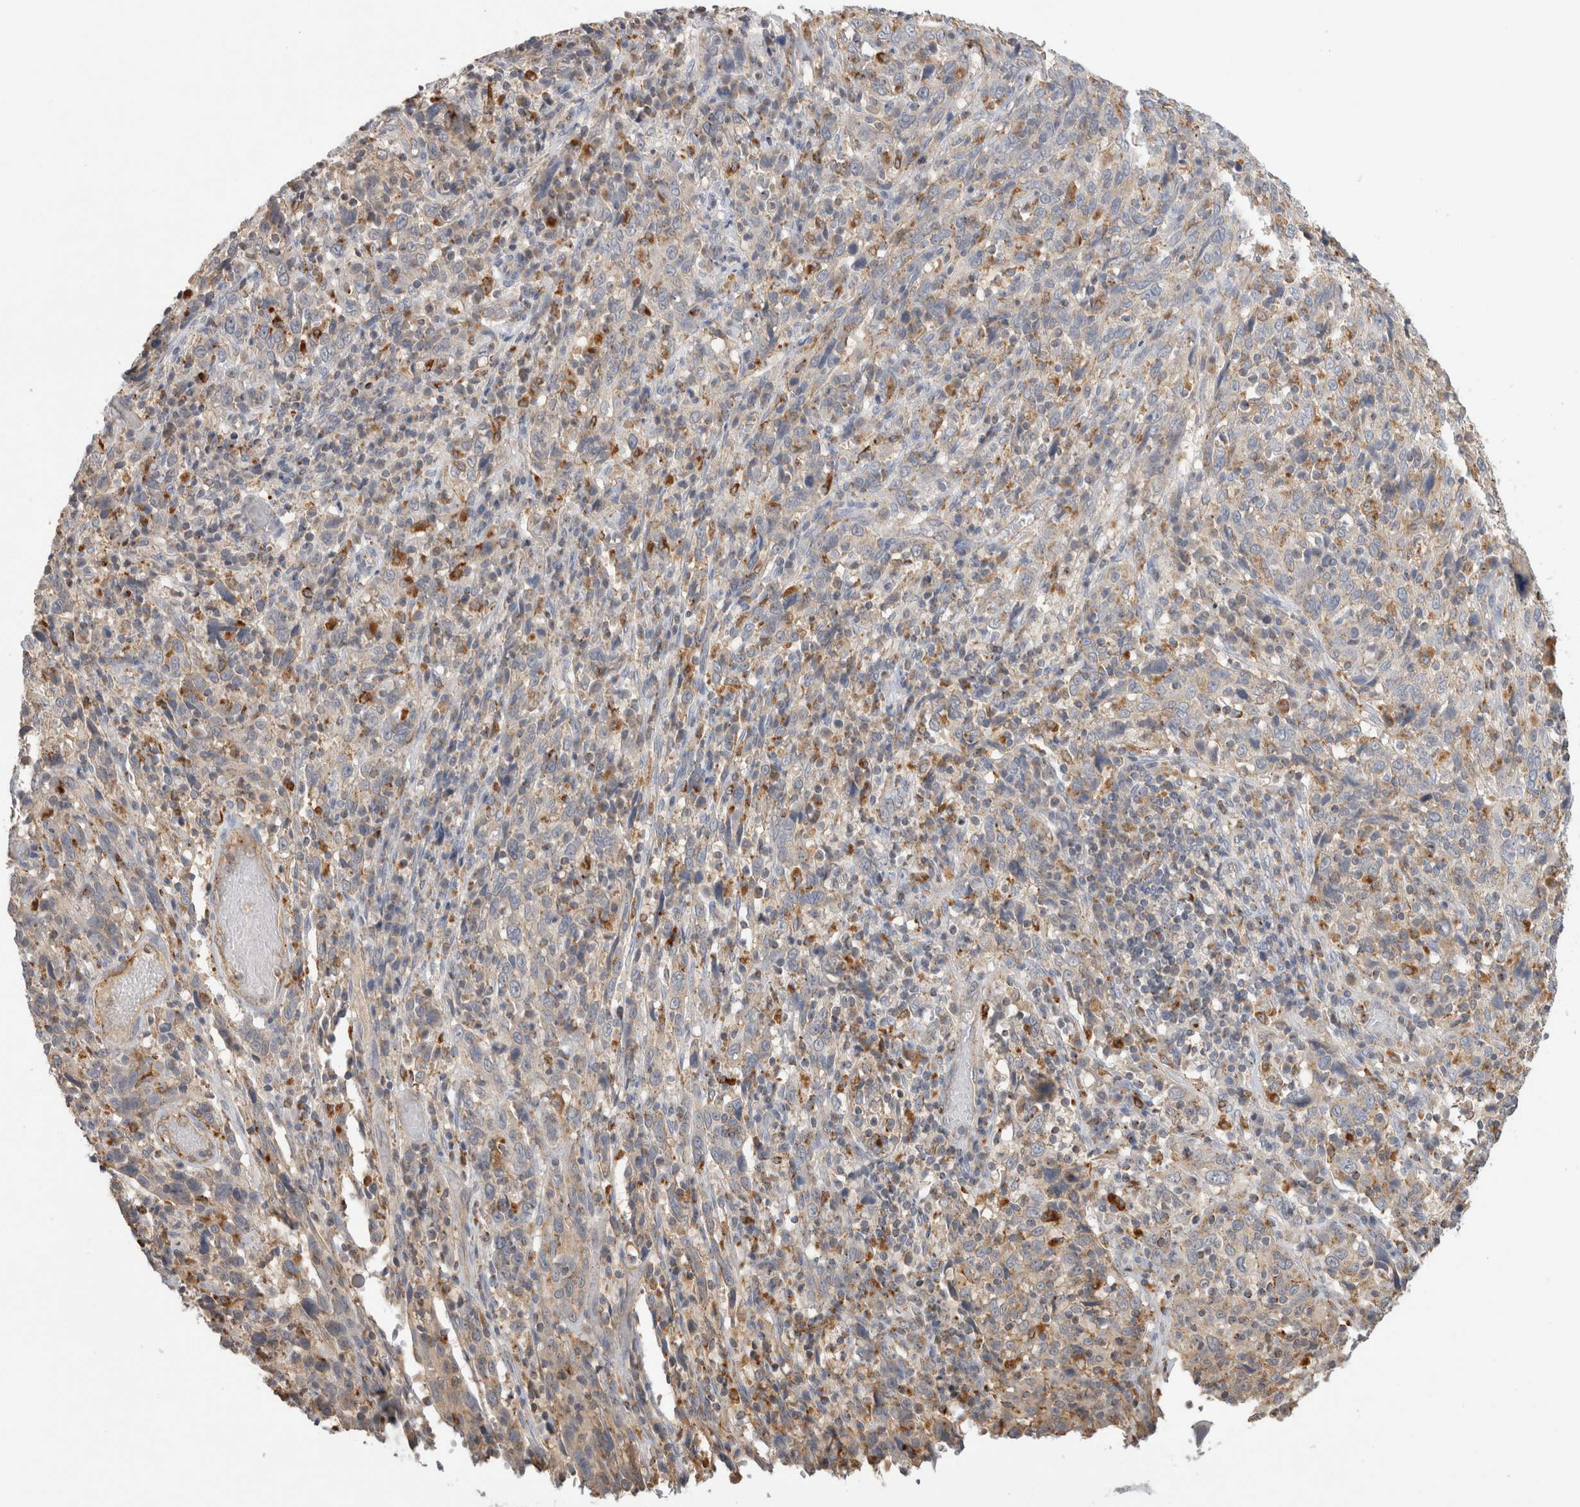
{"staining": {"intensity": "weak", "quantity": "<25%", "location": "cytoplasmic/membranous"}, "tissue": "cervical cancer", "cell_type": "Tumor cells", "image_type": "cancer", "snomed": [{"axis": "morphology", "description": "Squamous cell carcinoma, NOS"}, {"axis": "topography", "description": "Cervix"}], "caption": "This is a micrograph of immunohistochemistry (IHC) staining of squamous cell carcinoma (cervical), which shows no positivity in tumor cells.", "gene": "GNS", "patient": {"sex": "female", "age": 46}}